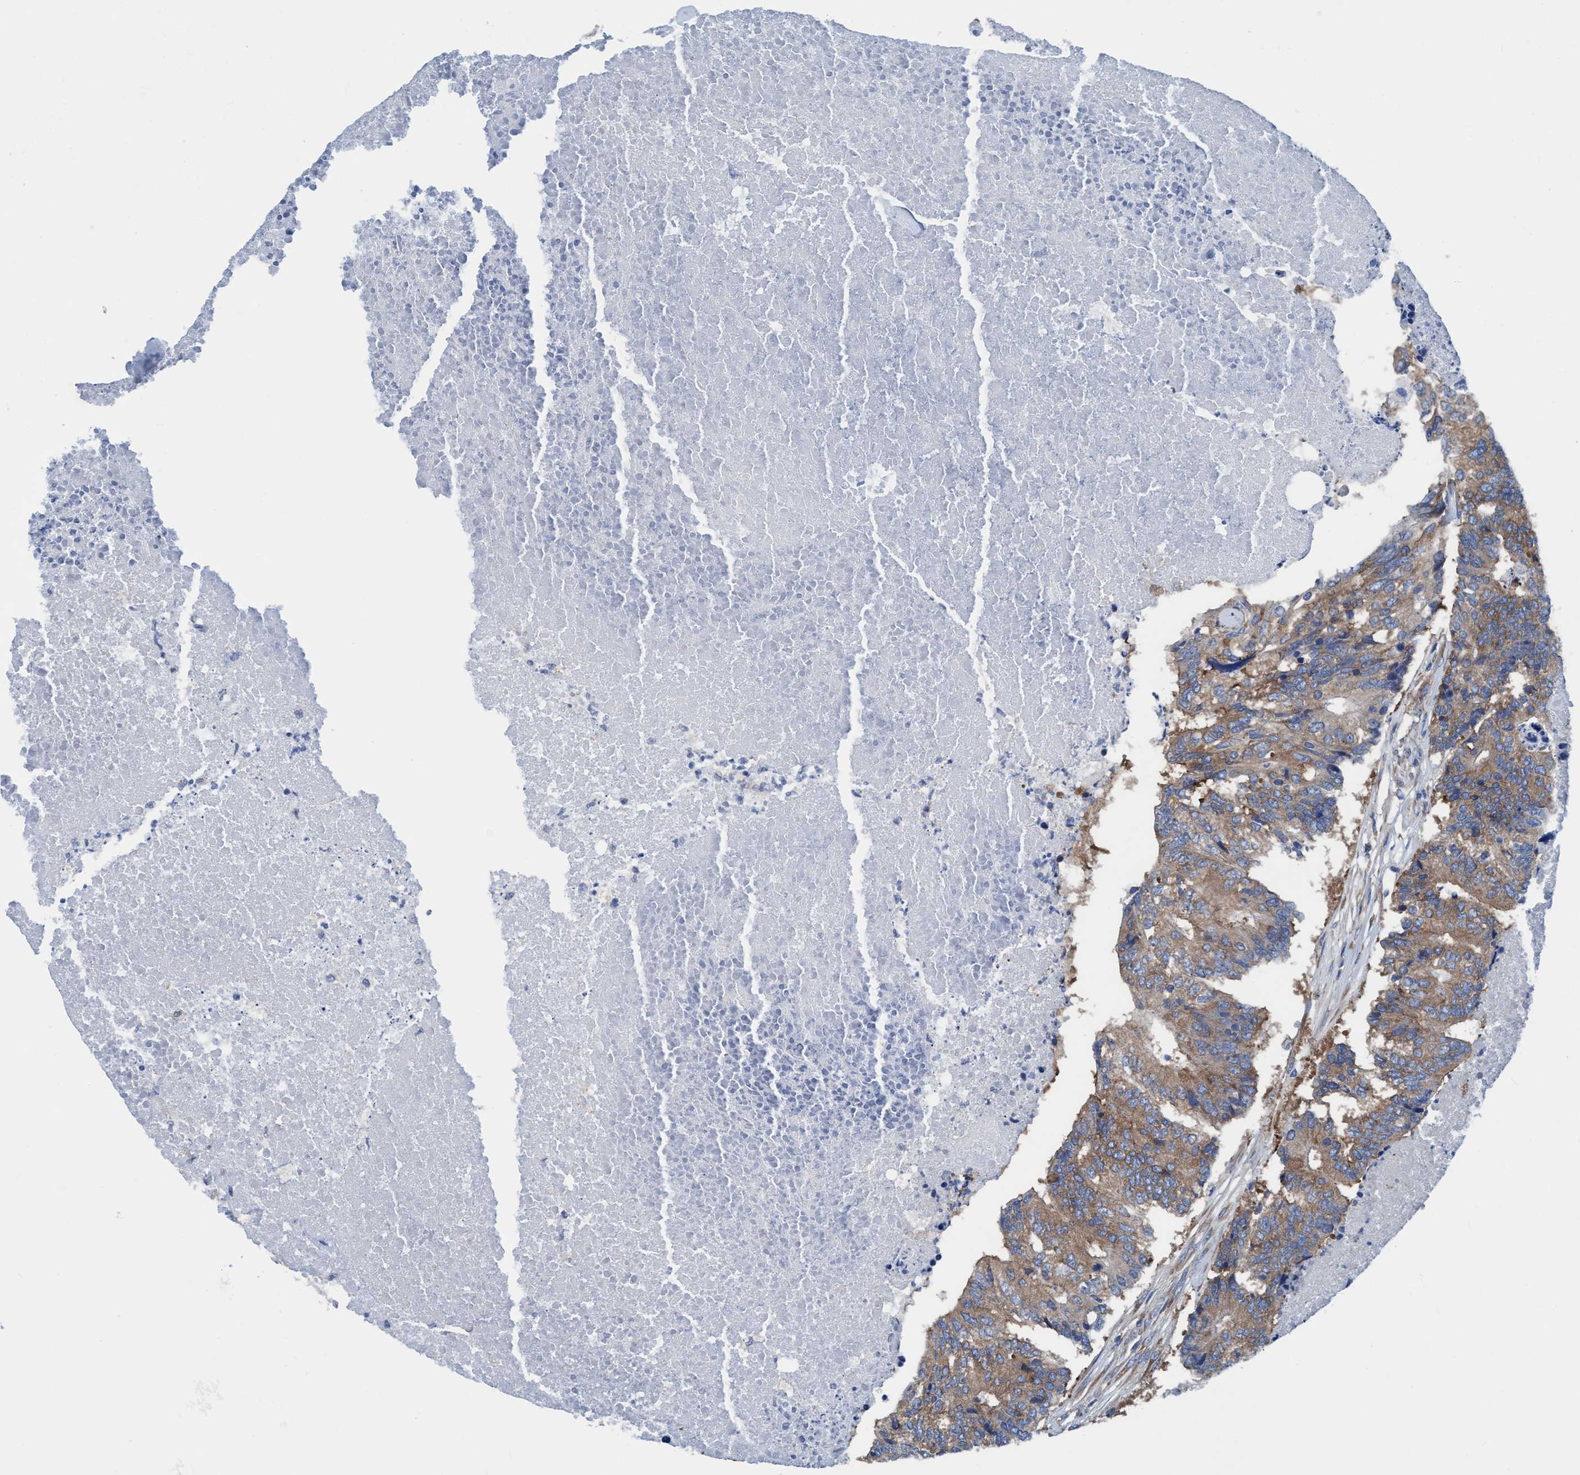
{"staining": {"intensity": "moderate", "quantity": ">75%", "location": "cytoplasmic/membranous"}, "tissue": "colorectal cancer", "cell_type": "Tumor cells", "image_type": "cancer", "snomed": [{"axis": "morphology", "description": "Adenocarcinoma, NOS"}, {"axis": "topography", "description": "Colon"}], "caption": "Human colorectal cancer (adenocarcinoma) stained for a protein (brown) demonstrates moderate cytoplasmic/membranous positive positivity in approximately >75% of tumor cells.", "gene": "NMT1", "patient": {"sex": "female", "age": 67}}